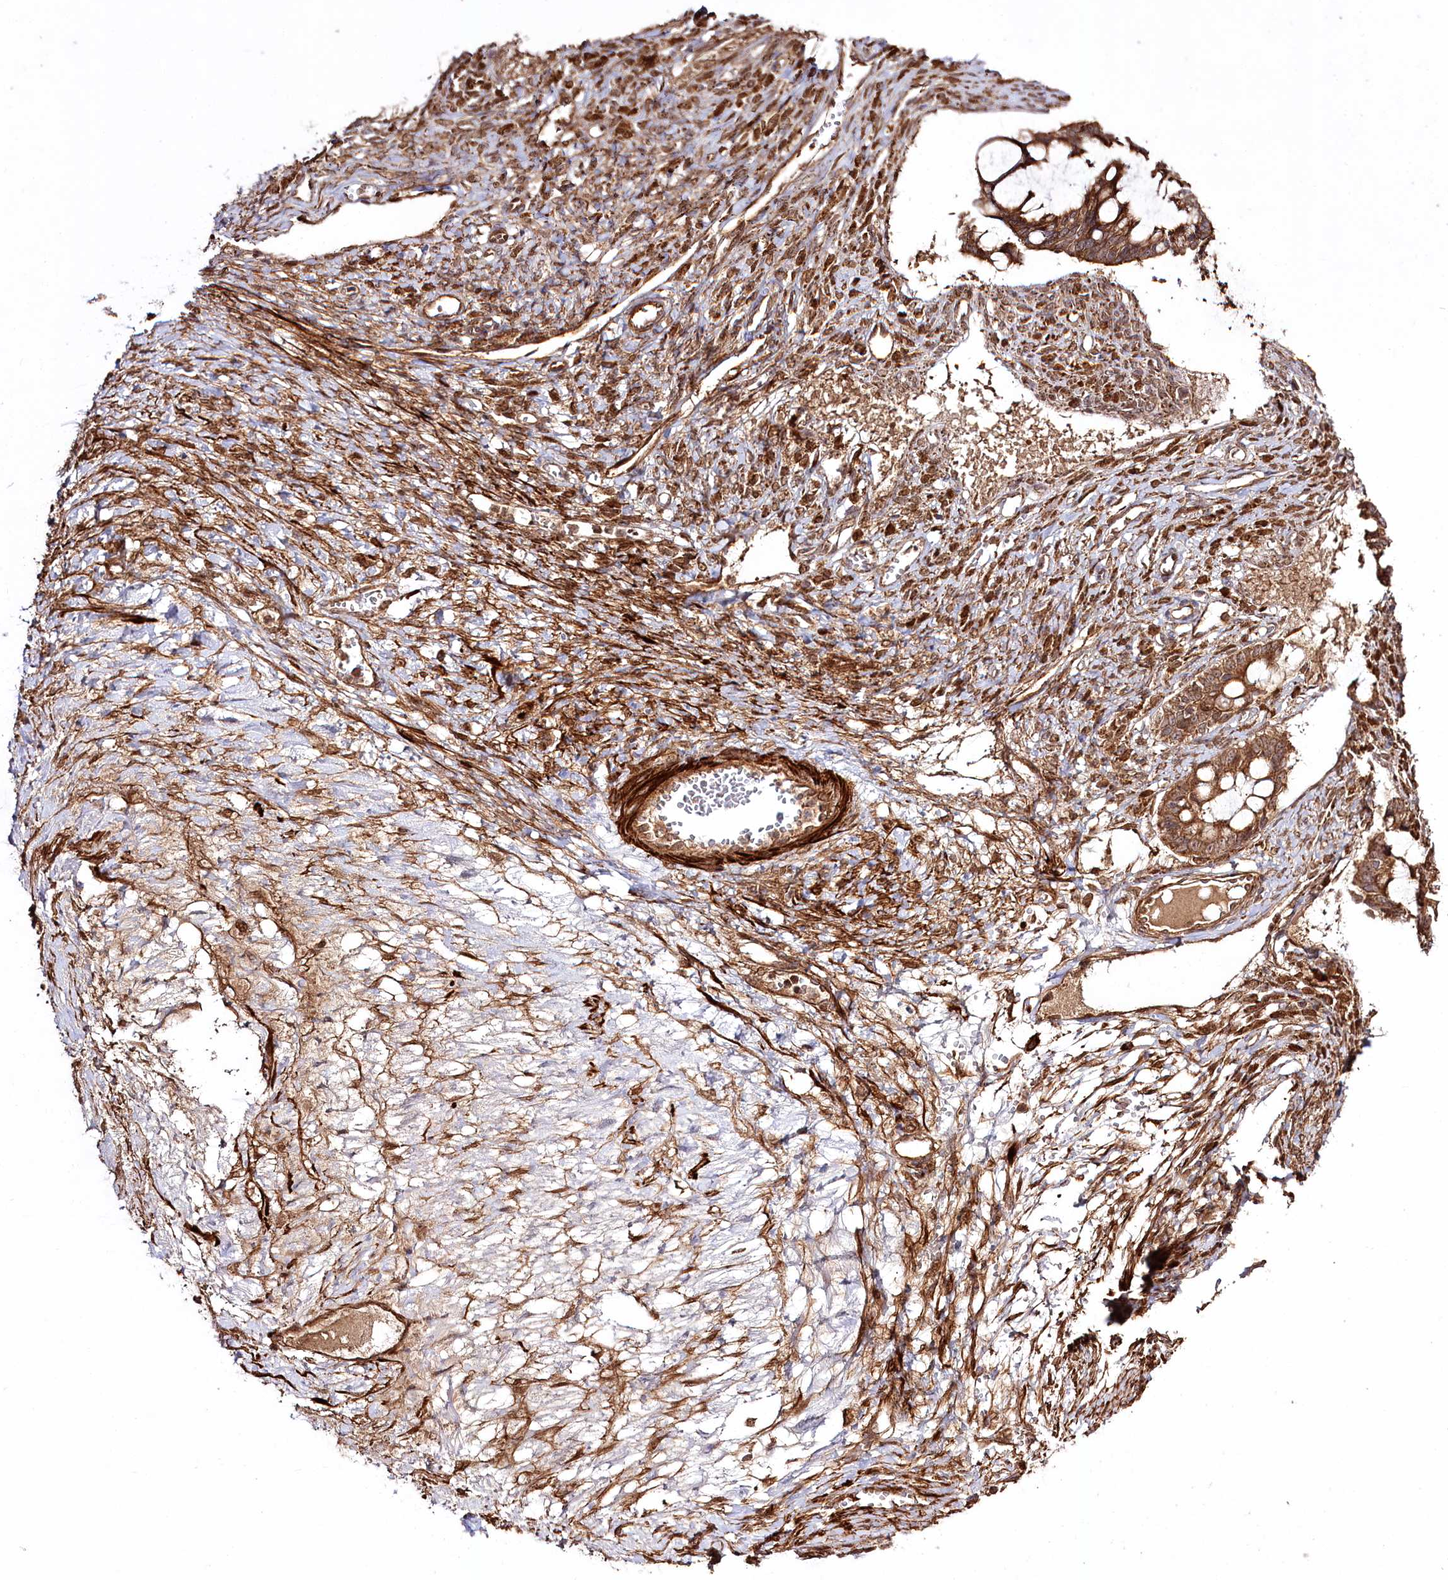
{"staining": {"intensity": "moderate", "quantity": ">75%", "location": "cytoplasmic/membranous"}, "tissue": "ovarian cancer", "cell_type": "Tumor cells", "image_type": "cancer", "snomed": [{"axis": "morphology", "description": "Cystadenocarcinoma, mucinous, NOS"}, {"axis": "topography", "description": "Ovary"}], "caption": "A brown stain labels moderate cytoplasmic/membranous staining of a protein in human ovarian mucinous cystadenocarcinoma tumor cells.", "gene": "REXO2", "patient": {"sex": "female", "age": 73}}